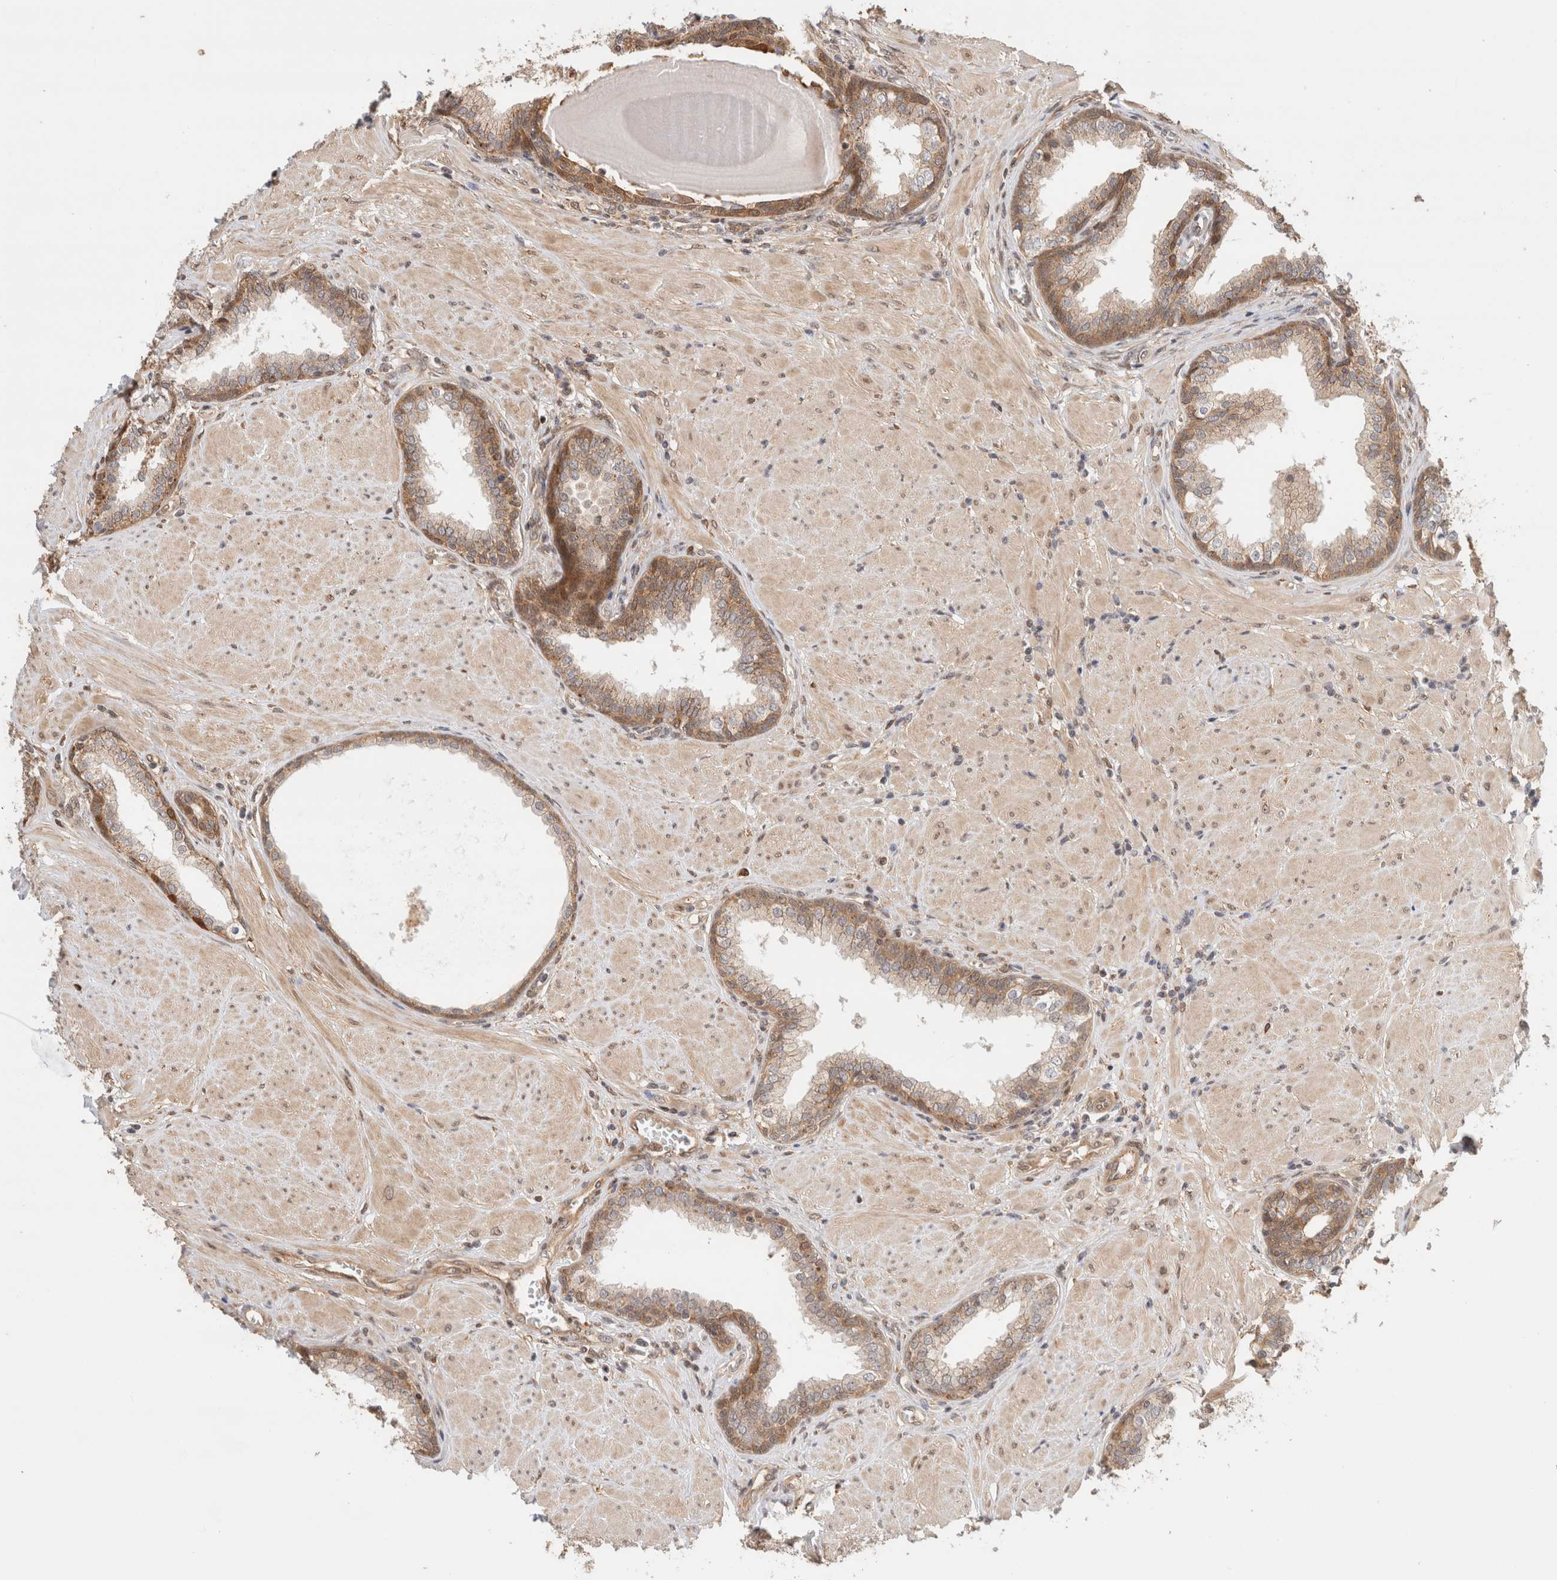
{"staining": {"intensity": "moderate", "quantity": ">75%", "location": "cytoplasmic/membranous"}, "tissue": "prostate", "cell_type": "Glandular cells", "image_type": "normal", "snomed": [{"axis": "morphology", "description": "Normal tissue, NOS"}, {"axis": "topography", "description": "Prostate"}], "caption": "Protein staining of benign prostate displays moderate cytoplasmic/membranous expression in approximately >75% of glandular cells.", "gene": "OTUD6B", "patient": {"sex": "male", "age": 51}}